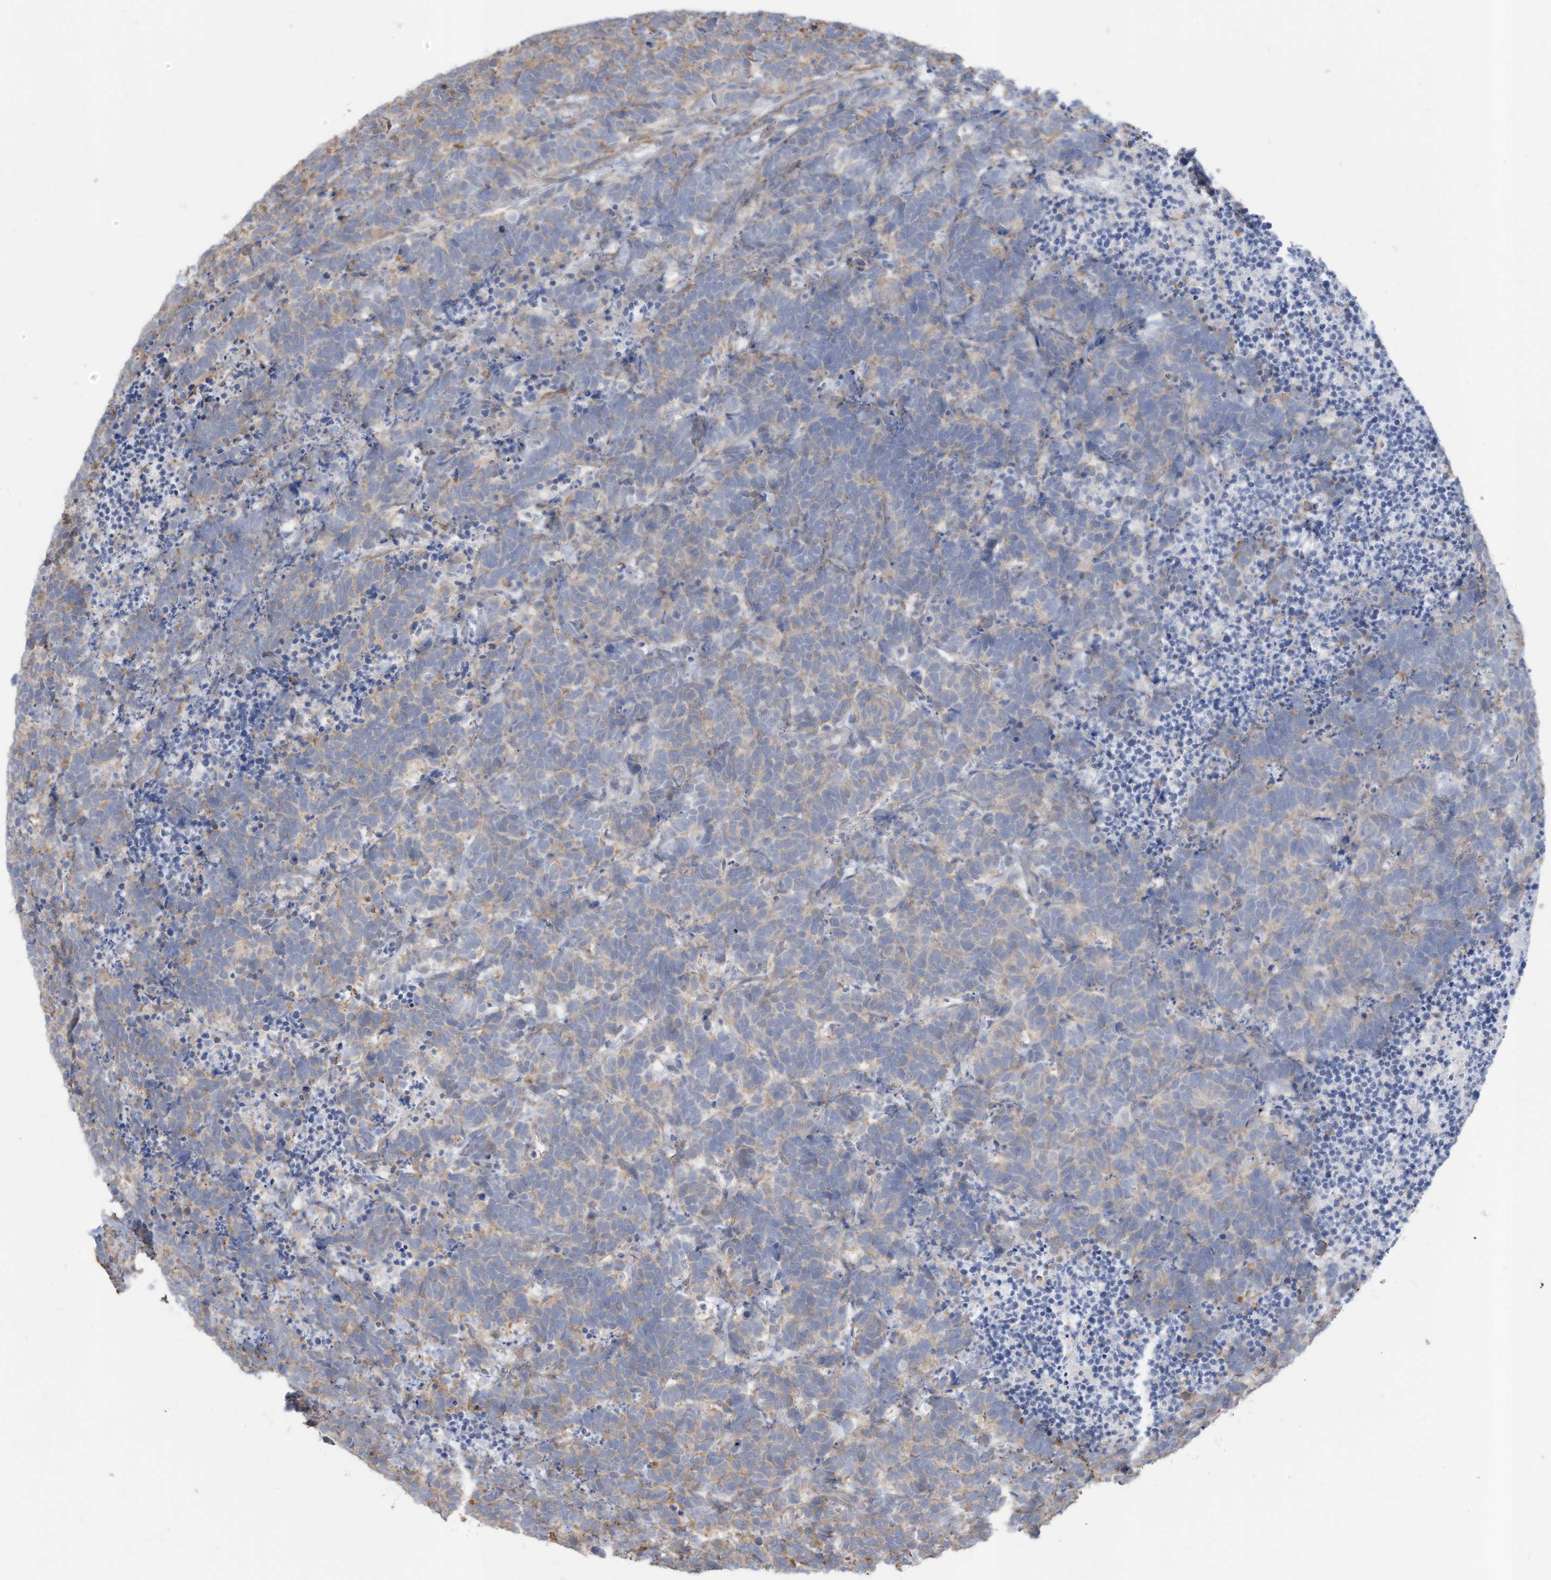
{"staining": {"intensity": "weak", "quantity": "25%-75%", "location": "cytoplasmic/membranous"}, "tissue": "carcinoid", "cell_type": "Tumor cells", "image_type": "cancer", "snomed": [{"axis": "morphology", "description": "Carcinoma, NOS"}, {"axis": "morphology", "description": "Carcinoid, malignant, NOS"}, {"axis": "topography", "description": "Urinary bladder"}], "caption": "This is a photomicrograph of IHC staining of carcinoid, which shows weak staining in the cytoplasmic/membranous of tumor cells.", "gene": "SLC17A7", "patient": {"sex": "male", "age": 57}}